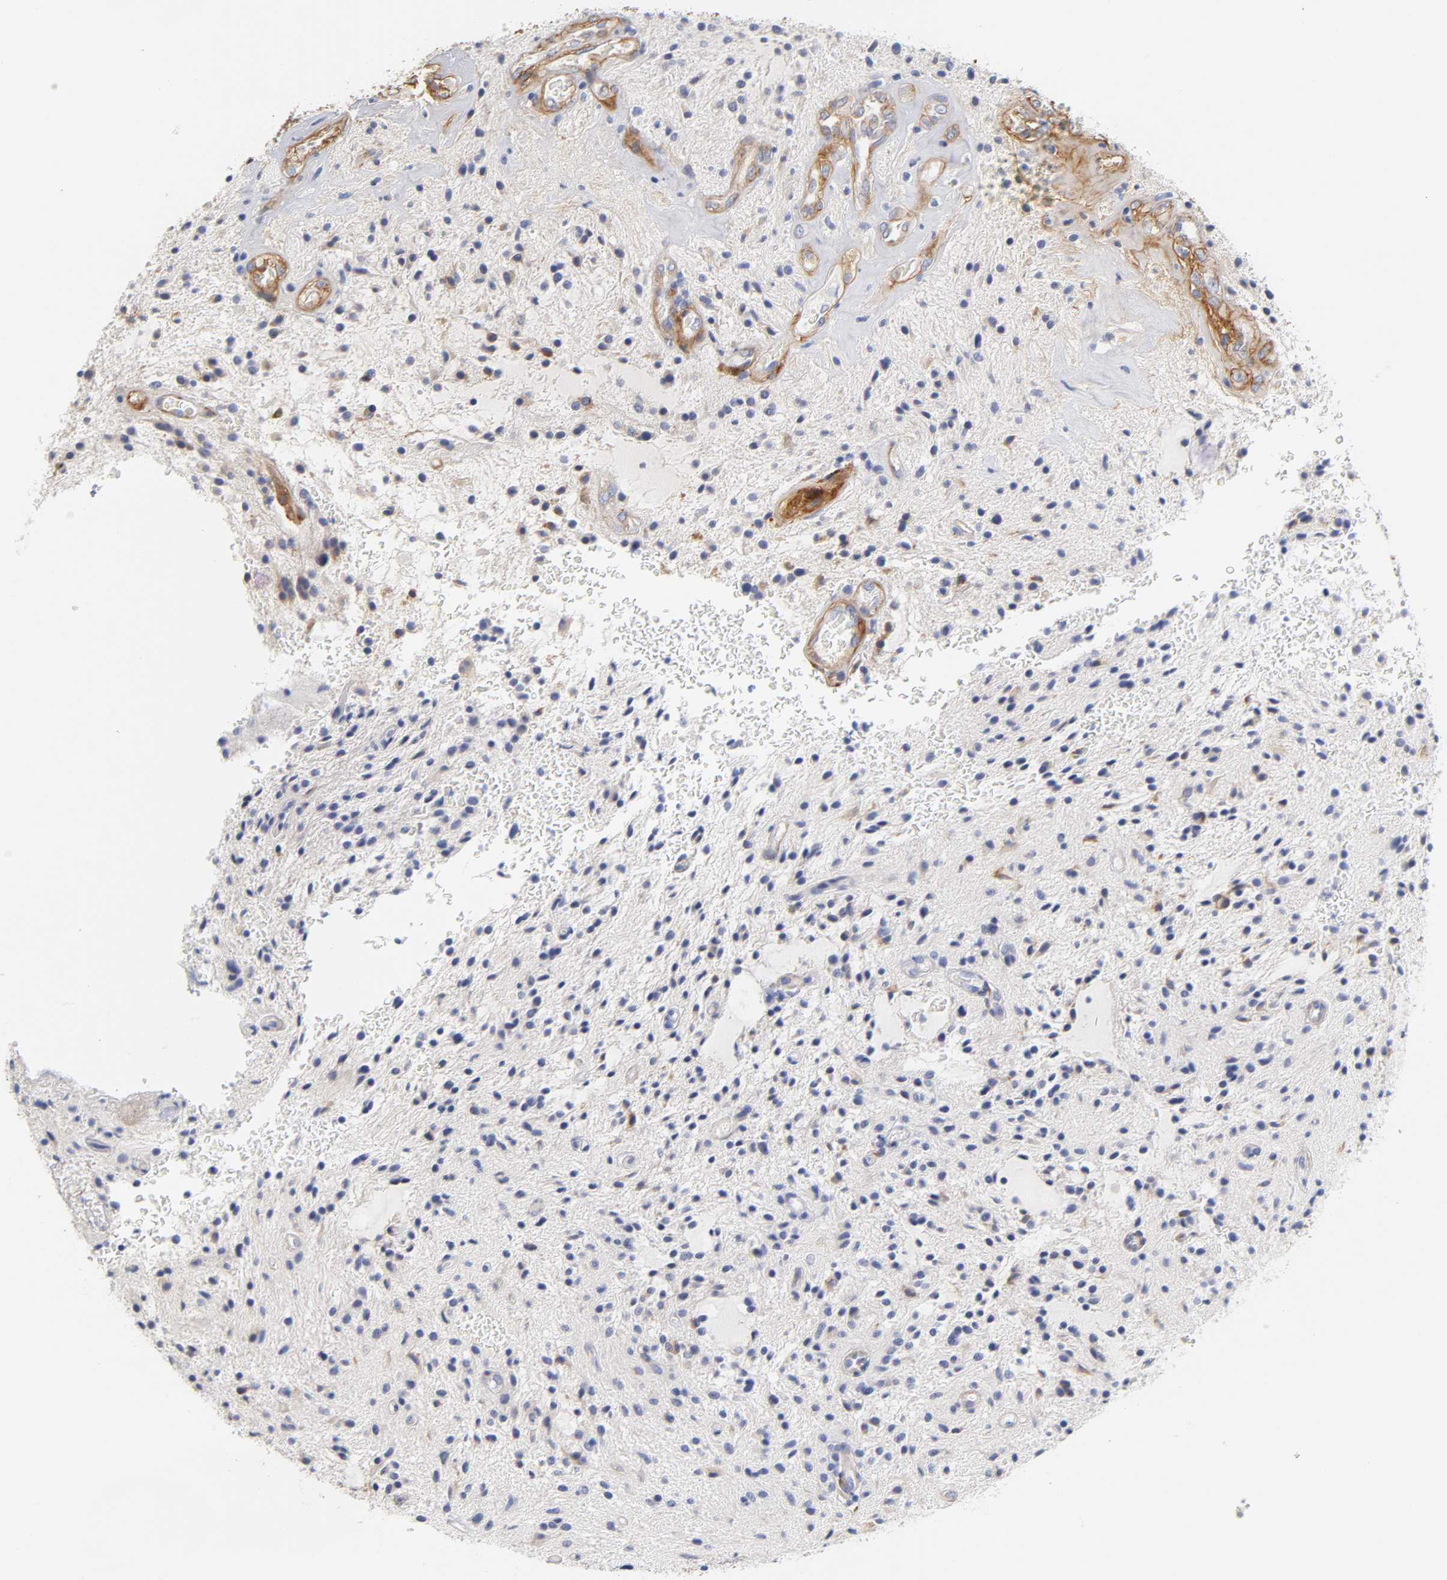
{"staining": {"intensity": "negative", "quantity": "none", "location": "none"}, "tissue": "glioma", "cell_type": "Tumor cells", "image_type": "cancer", "snomed": [{"axis": "morphology", "description": "Glioma, malignant, NOS"}, {"axis": "topography", "description": "Cerebellum"}], "caption": "Immunohistochemical staining of malignant glioma demonstrates no significant expression in tumor cells.", "gene": "LAMB1", "patient": {"sex": "female", "age": 10}}